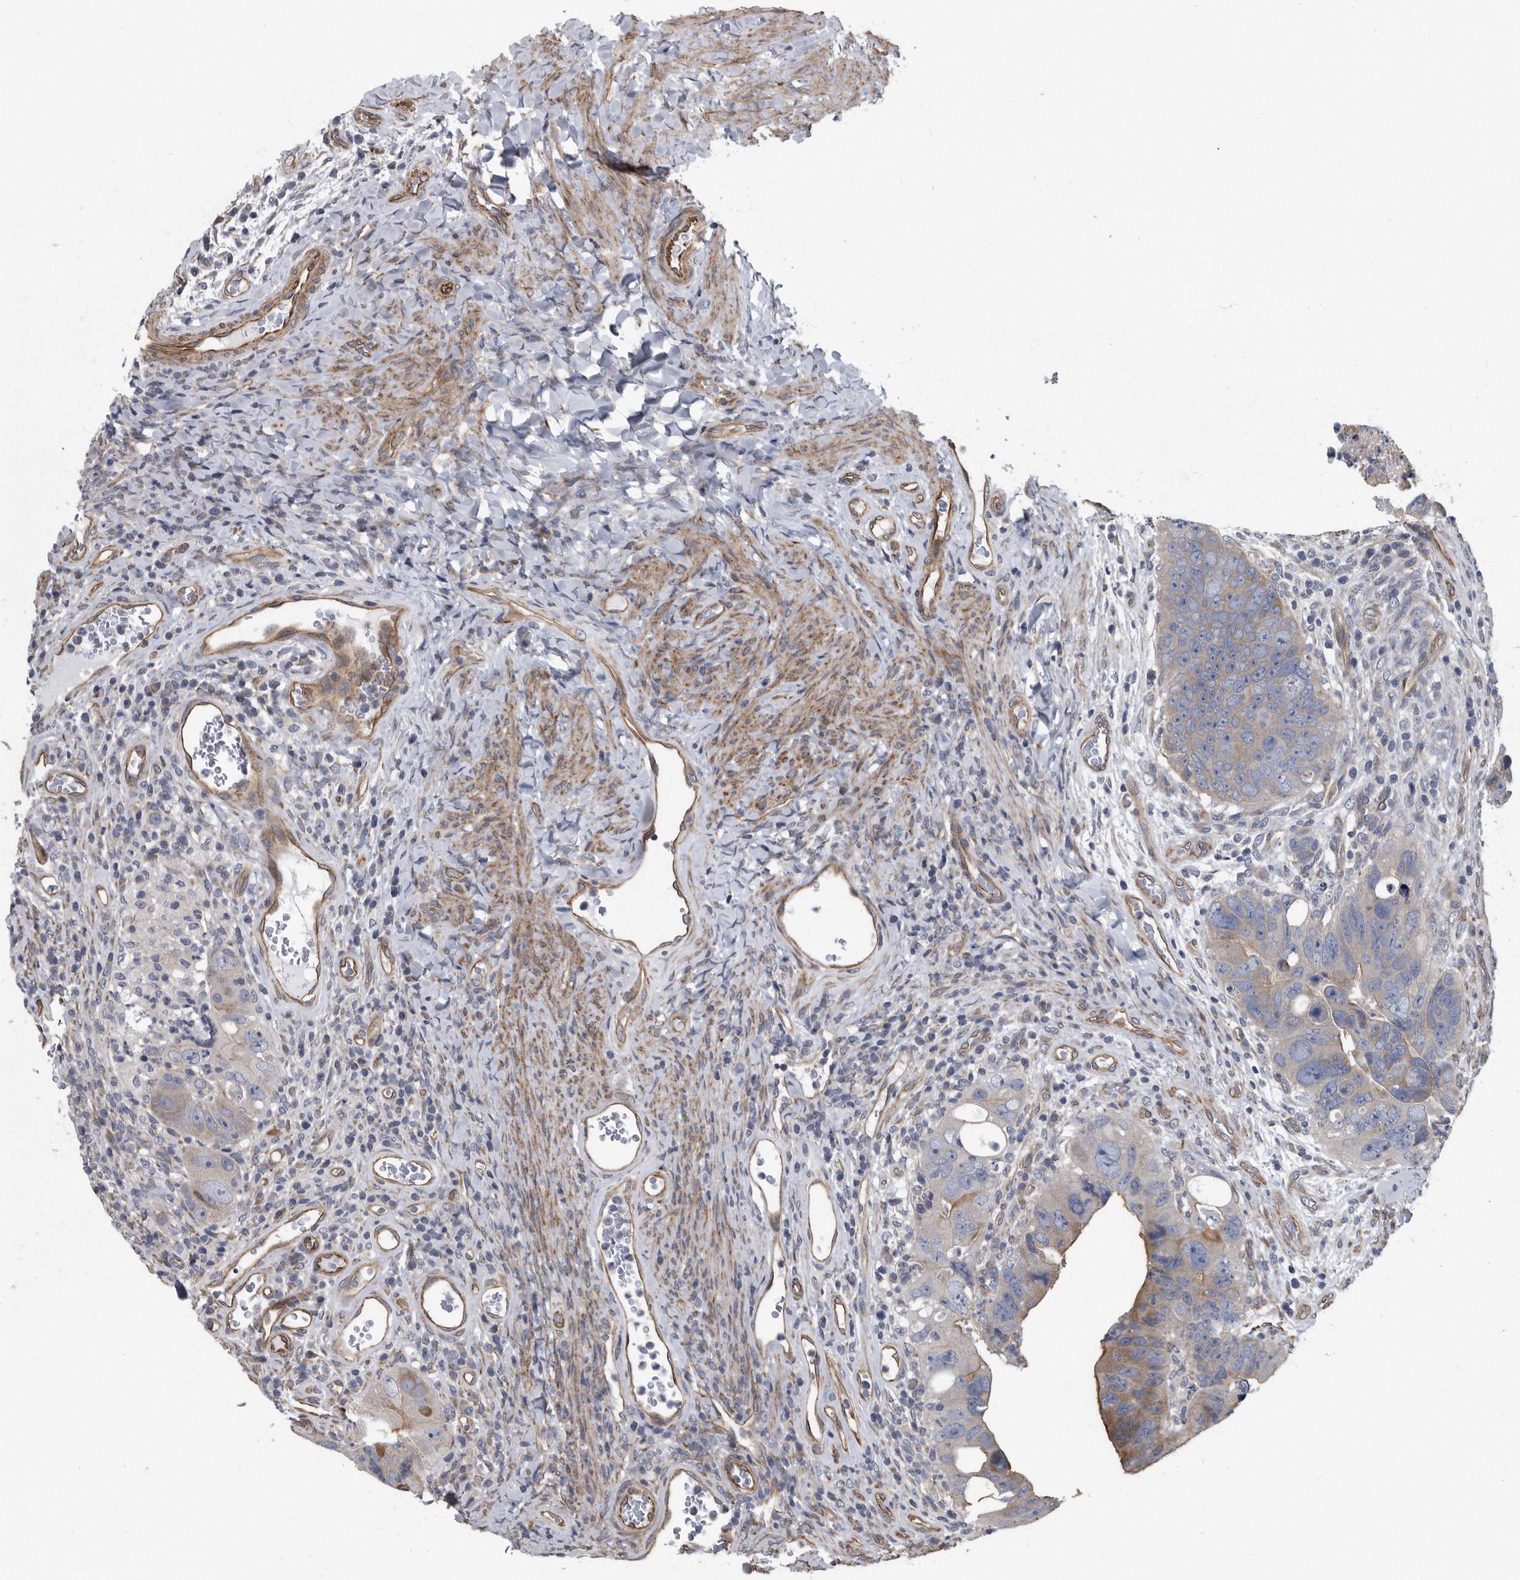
{"staining": {"intensity": "weak", "quantity": "<25%", "location": "cytoplasmic/membranous"}, "tissue": "colorectal cancer", "cell_type": "Tumor cells", "image_type": "cancer", "snomed": [{"axis": "morphology", "description": "Adenocarcinoma, NOS"}, {"axis": "topography", "description": "Rectum"}], "caption": "Immunohistochemistry photomicrograph of neoplastic tissue: colorectal cancer stained with DAB (3,3'-diaminobenzidine) reveals no significant protein positivity in tumor cells.", "gene": "ARMCX1", "patient": {"sex": "male", "age": 59}}